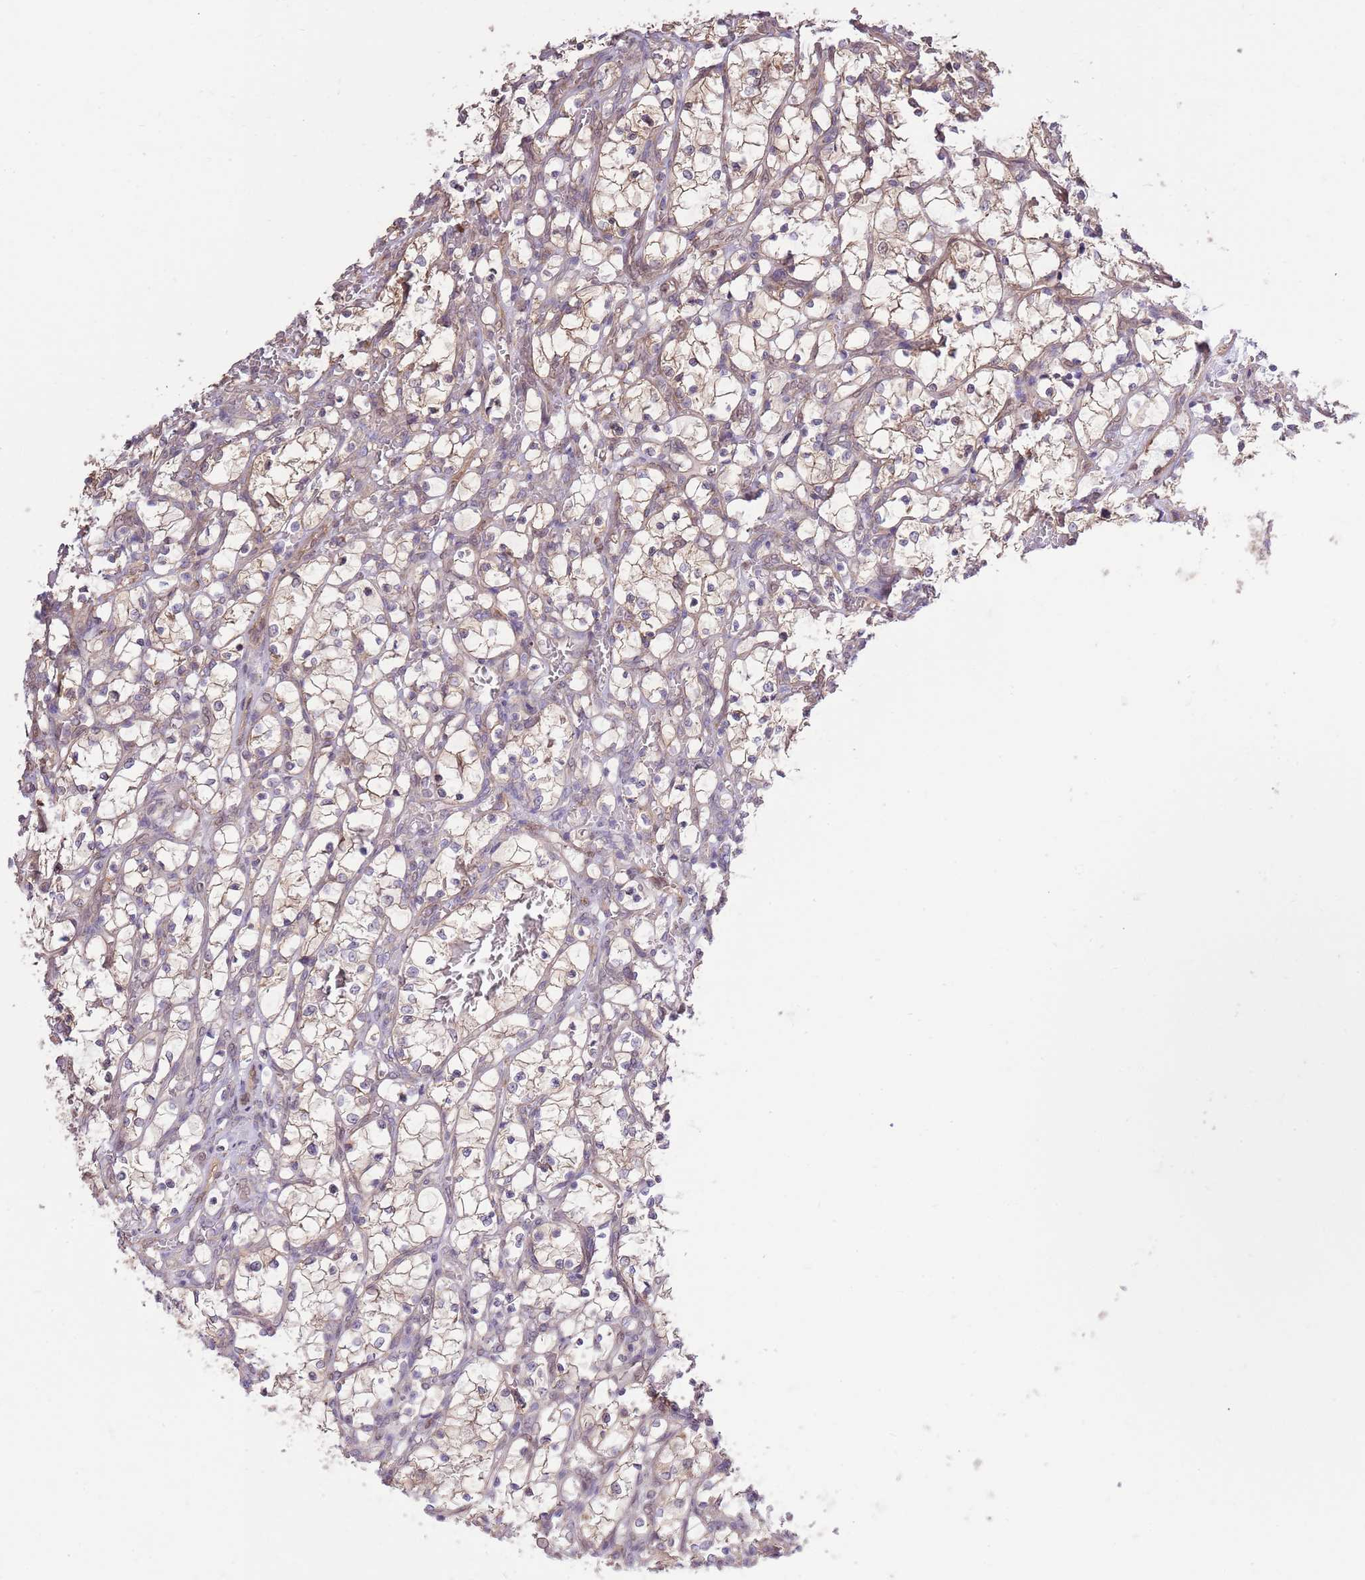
{"staining": {"intensity": "weak", "quantity": "25%-75%", "location": "cytoplasmic/membranous"}, "tissue": "renal cancer", "cell_type": "Tumor cells", "image_type": "cancer", "snomed": [{"axis": "morphology", "description": "Adenocarcinoma, NOS"}, {"axis": "topography", "description": "Kidney"}], "caption": "DAB (3,3'-diaminobenzidine) immunohistochemical staining of human renal adenocarcinoma shows weak cytoplasmic/membranous protein staining in approximately 25%-75% of tumor cells.", "gene": "ARL2BP", "patient": {"sex": "female", "age": 69}}